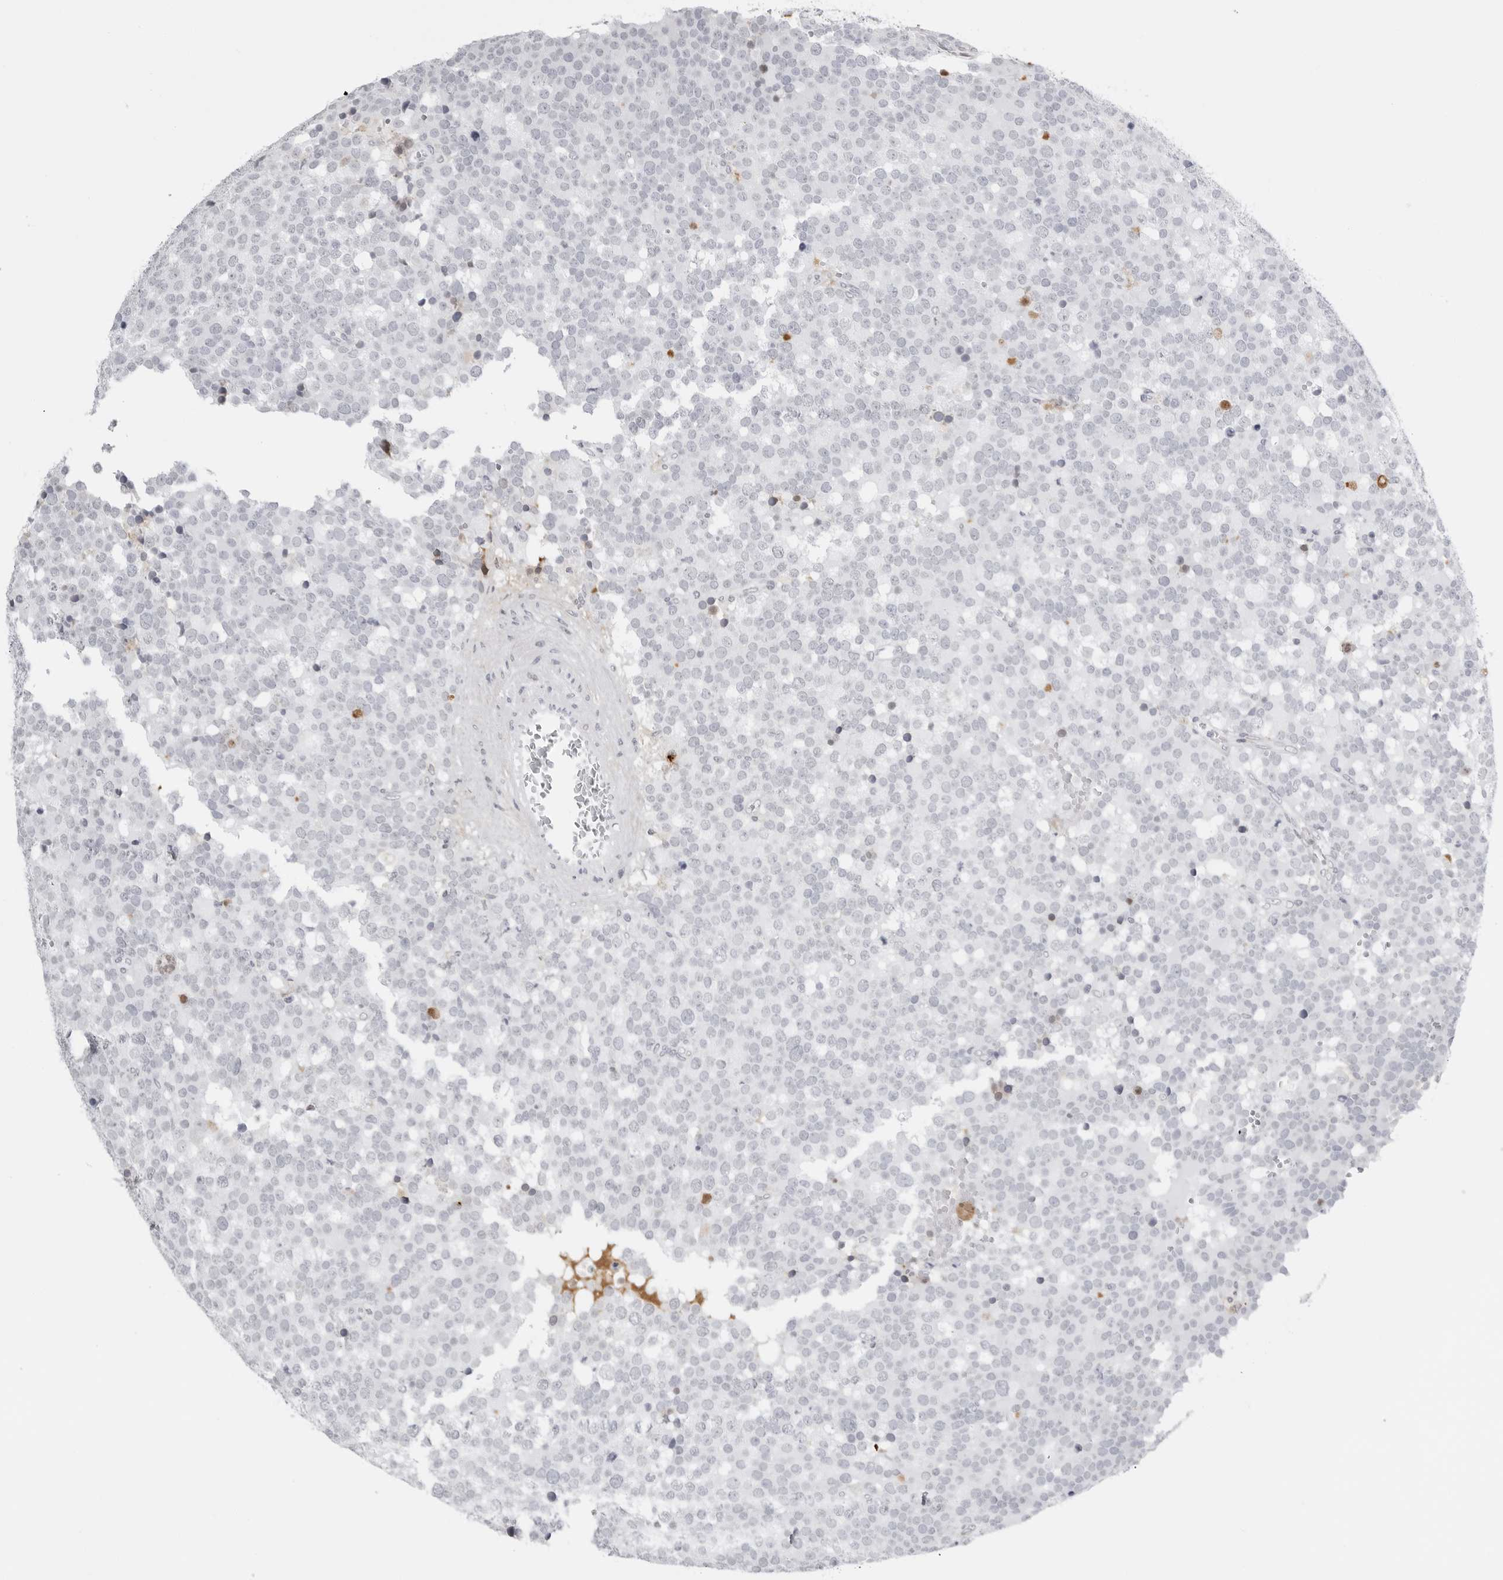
{"staining": {"intensity": "negative", "quantity": "none", "location": "none"}, "tissue": "testis cancer", "cell_type": "Tumor cells", "image_type": "cancer", "snomed": [{"axis": "morphology", "description": "Seminoma, NOS"}, {"axis": "topography", "description": "Testis"}], "caption": "The photomicrograph displays no staining of tumor cells in testis seminoma. (DAB (3,3'-diaminobenzidine) immunohistochemistry visualized using brightfield microscopy, high magnification).", "gene": "SERPINF2", "patient": {"sex": "male", "age": 71}}